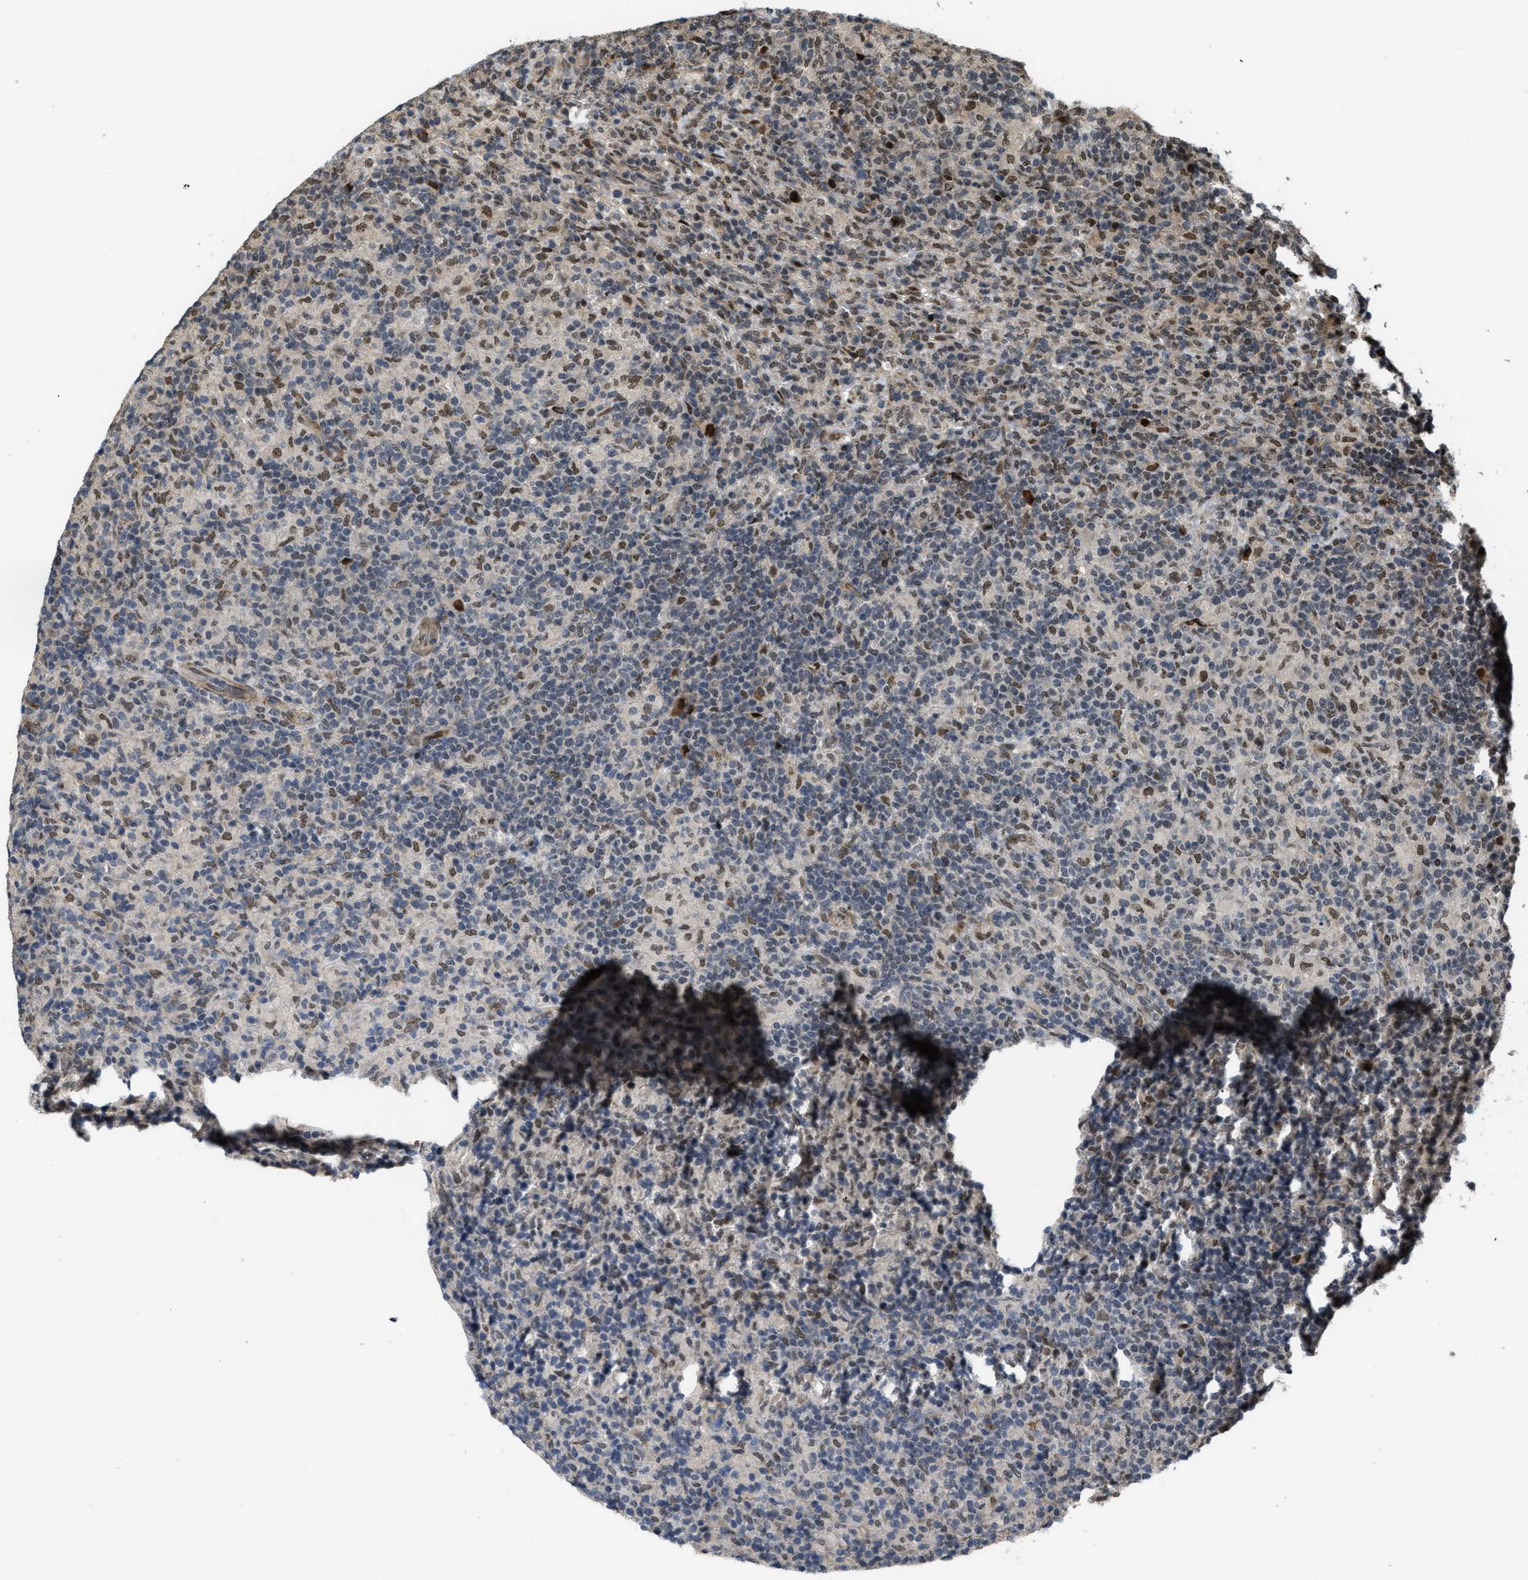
{"staining": {"intensity": "moderate", "quantity": ">75%", "location": "nuclear"}, "tissue": "lymphoma", "cell_type": "Tumor cells", "image_type": "cancer", "snomed": [{"axis": "morphology", "description": "Hodgkin's disease, NOS"}, {"axis": "topography", "description": "Lymph node"}], "caption": "Lymphoma stained for a protein exhibits moderate nuclear positivity in tumor cells.", "gene": "SERTAD2", "patient": {"sex": "male", "age": 70}}